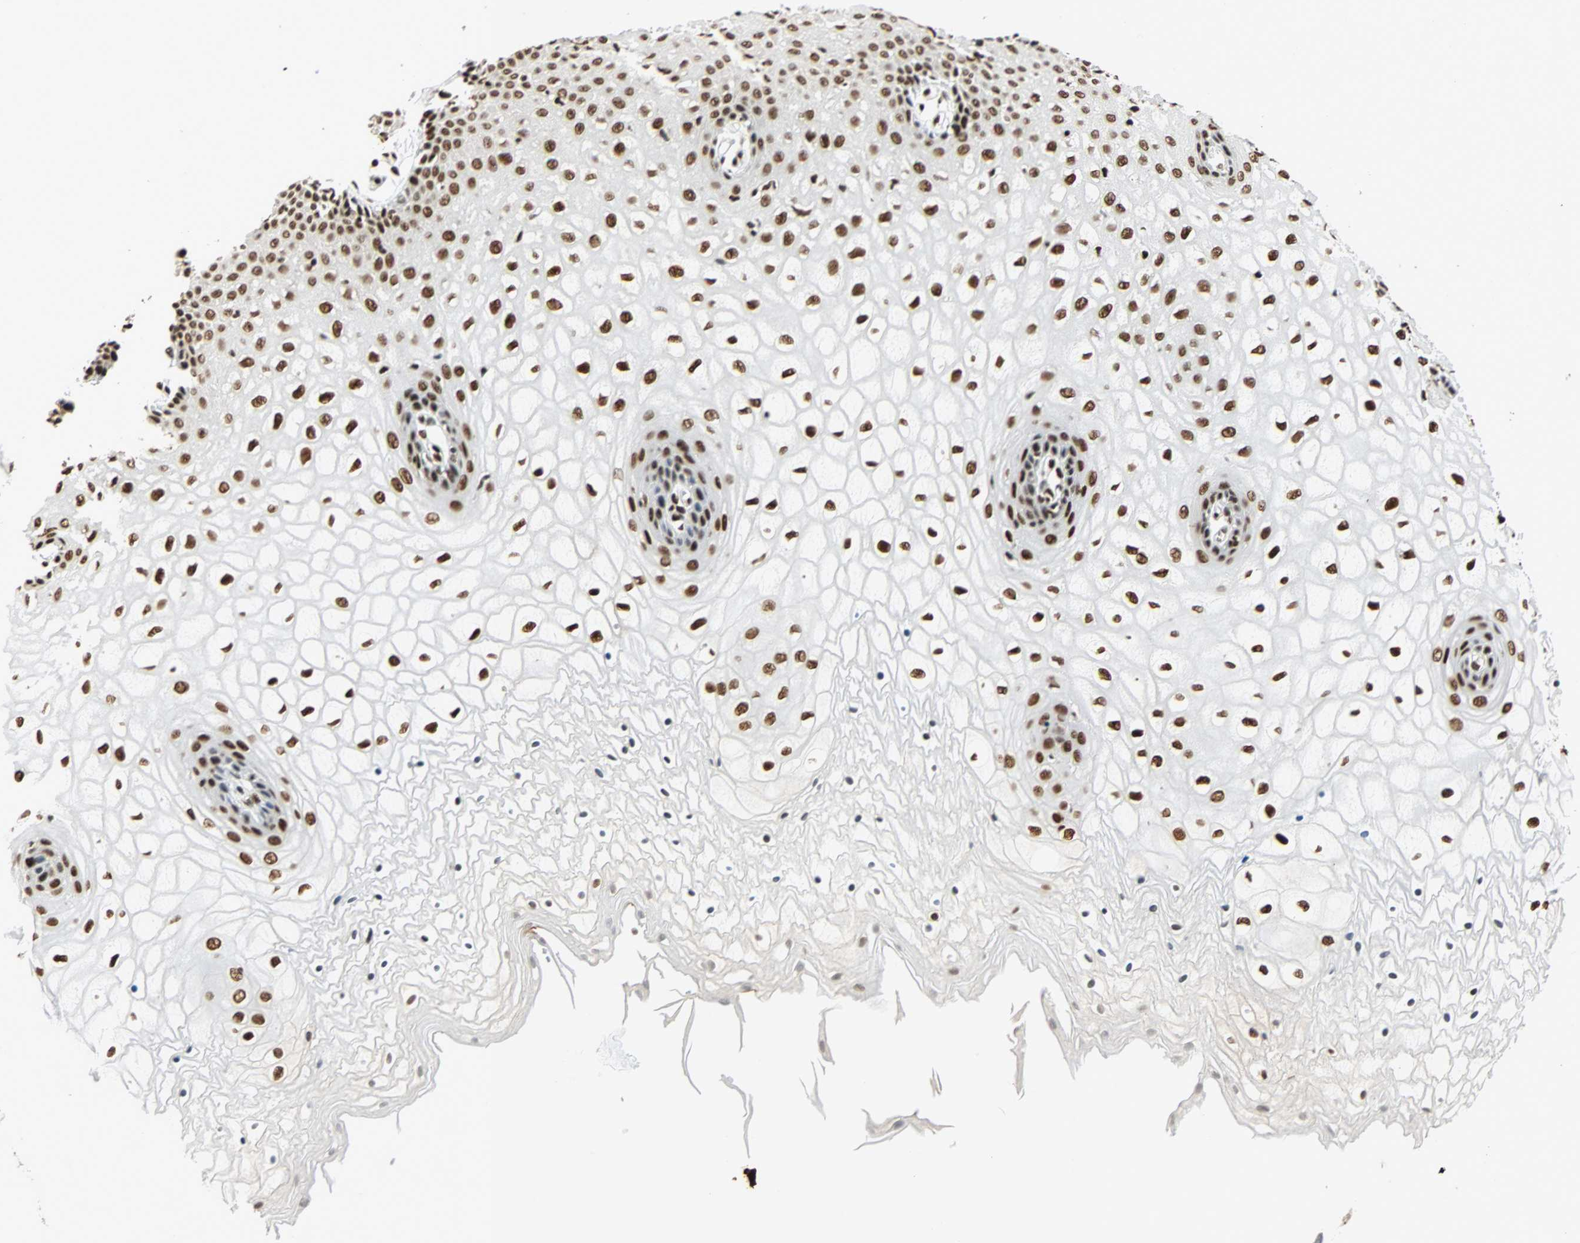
{"staining": {"intensity": "strong", "quantity": ">75%", "location": "nuclear"}, "tissue": "vagina", "cell_type": "Squamous epithelial cells", "image_type": "normal", "snomed": [{"axis": "morphology", "description": "Normal tissue, NOS"}, {"axis": "topography", "description": "Vagina"}], "caption": "DAB immunohistochemical staining of benign human vagina reveals strong nuclear protein expression in about >75% of squamous epithelial cells. Immunohistochemistry (ihc) stains the protein of interest in brown and the nuclei are stained blue.", "gene": "CDK12", "patient": {"sex": "female", "age": 34}}